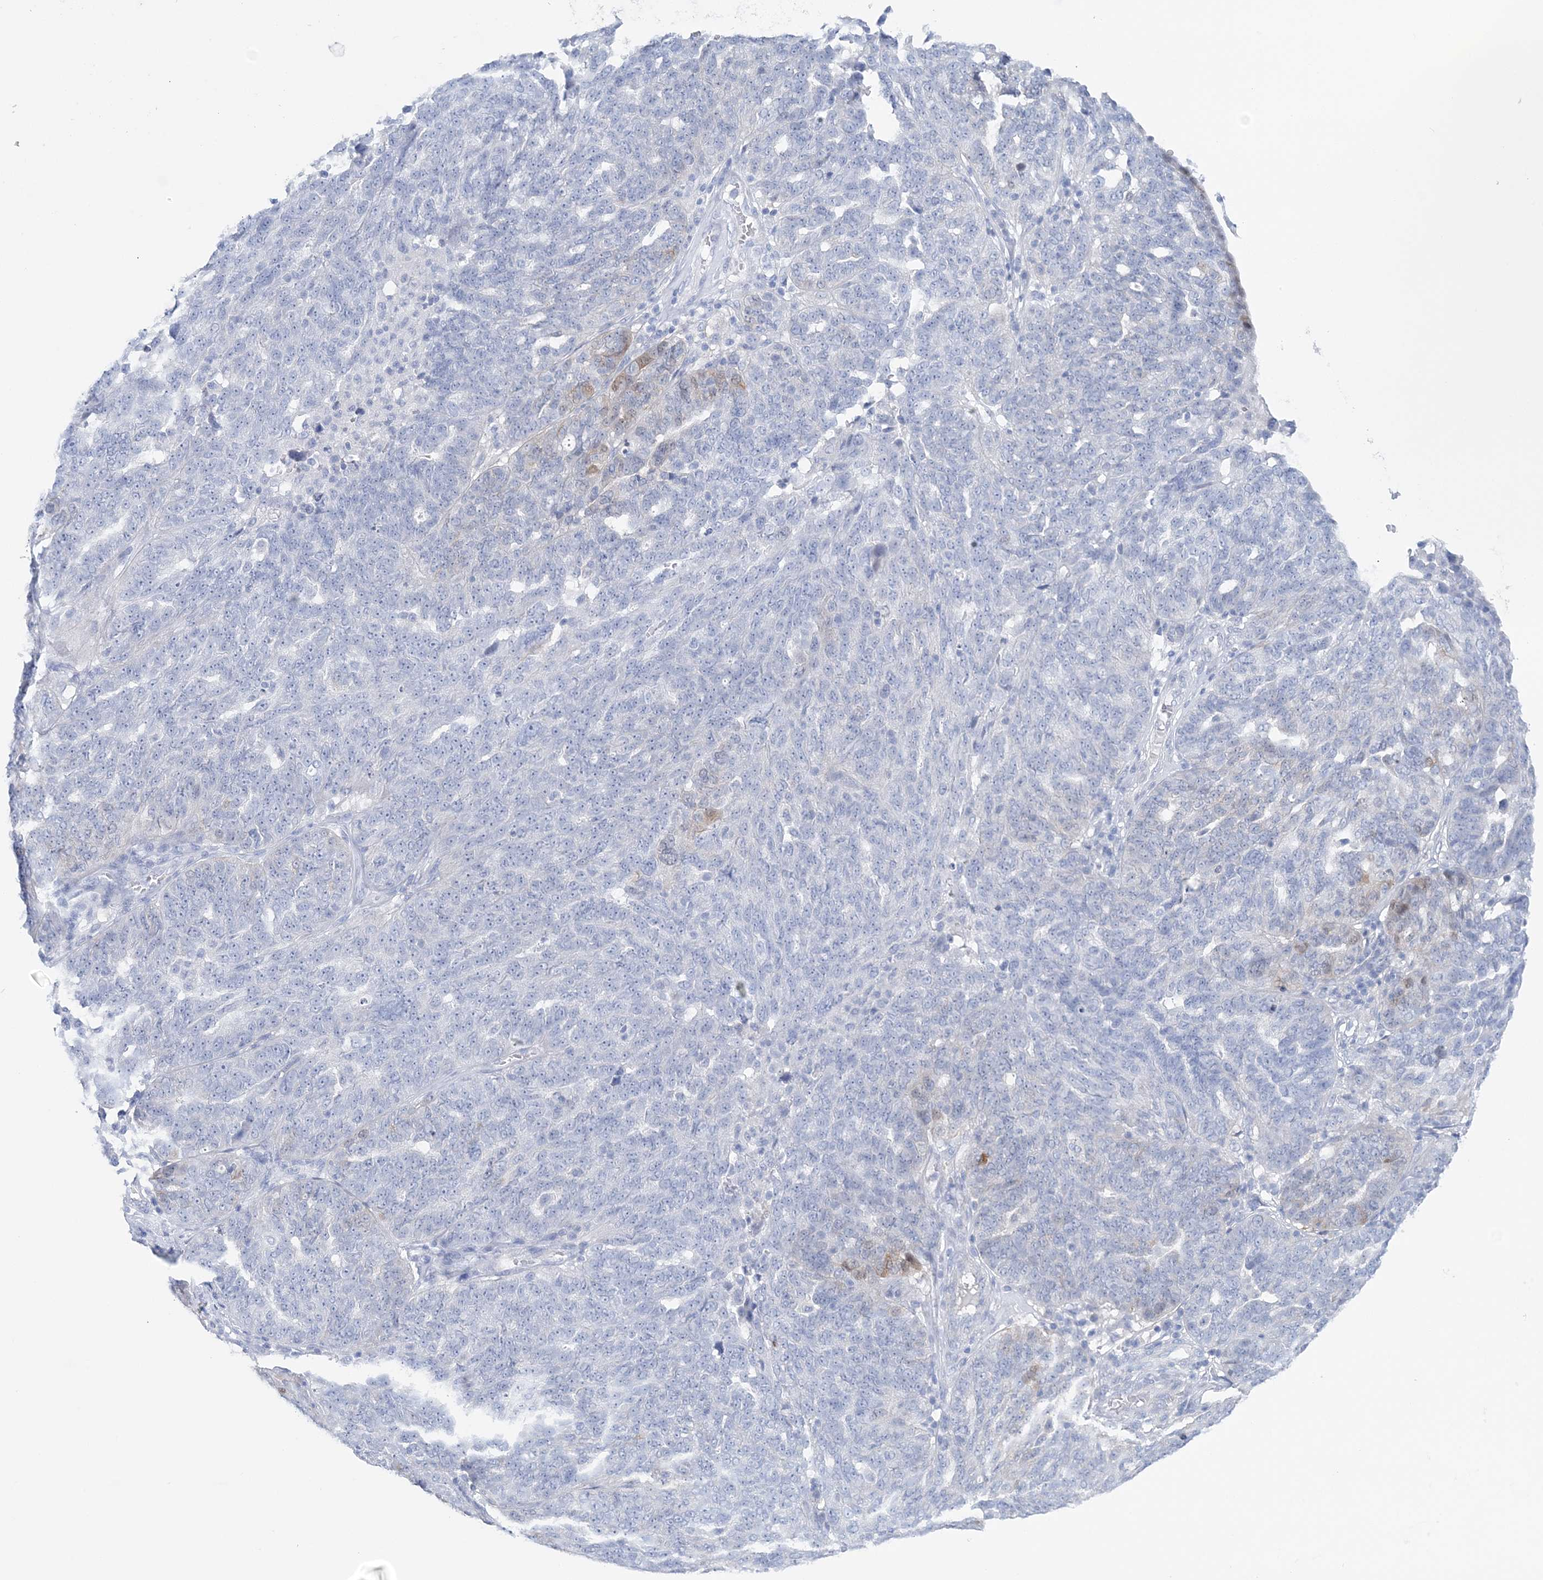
{"staining": {"intensity": "negative", "quantity": "none", "location": "none"}, "tissue": "ovarian cancer", "cell_type": "Tumor cells", "image_type": "cancer", "snomed": [{"axis": "morphology", "description": "Cystadenocarcinoma, serous, NOS"}, {"axis": "topography", "description": "Ovary"}], "caption": "Immunohistochemistry (IHC) photomicrograph of neoplastic tissue: human ovarian cancer (serous cystadenocarcinoma) stained with DAB (3,3'-diaminobenzidine) demonstrates no significant protein staining in tumor cells.", "gene": "HMGCS1", "patient": {"sex": "female", "age": 59}}